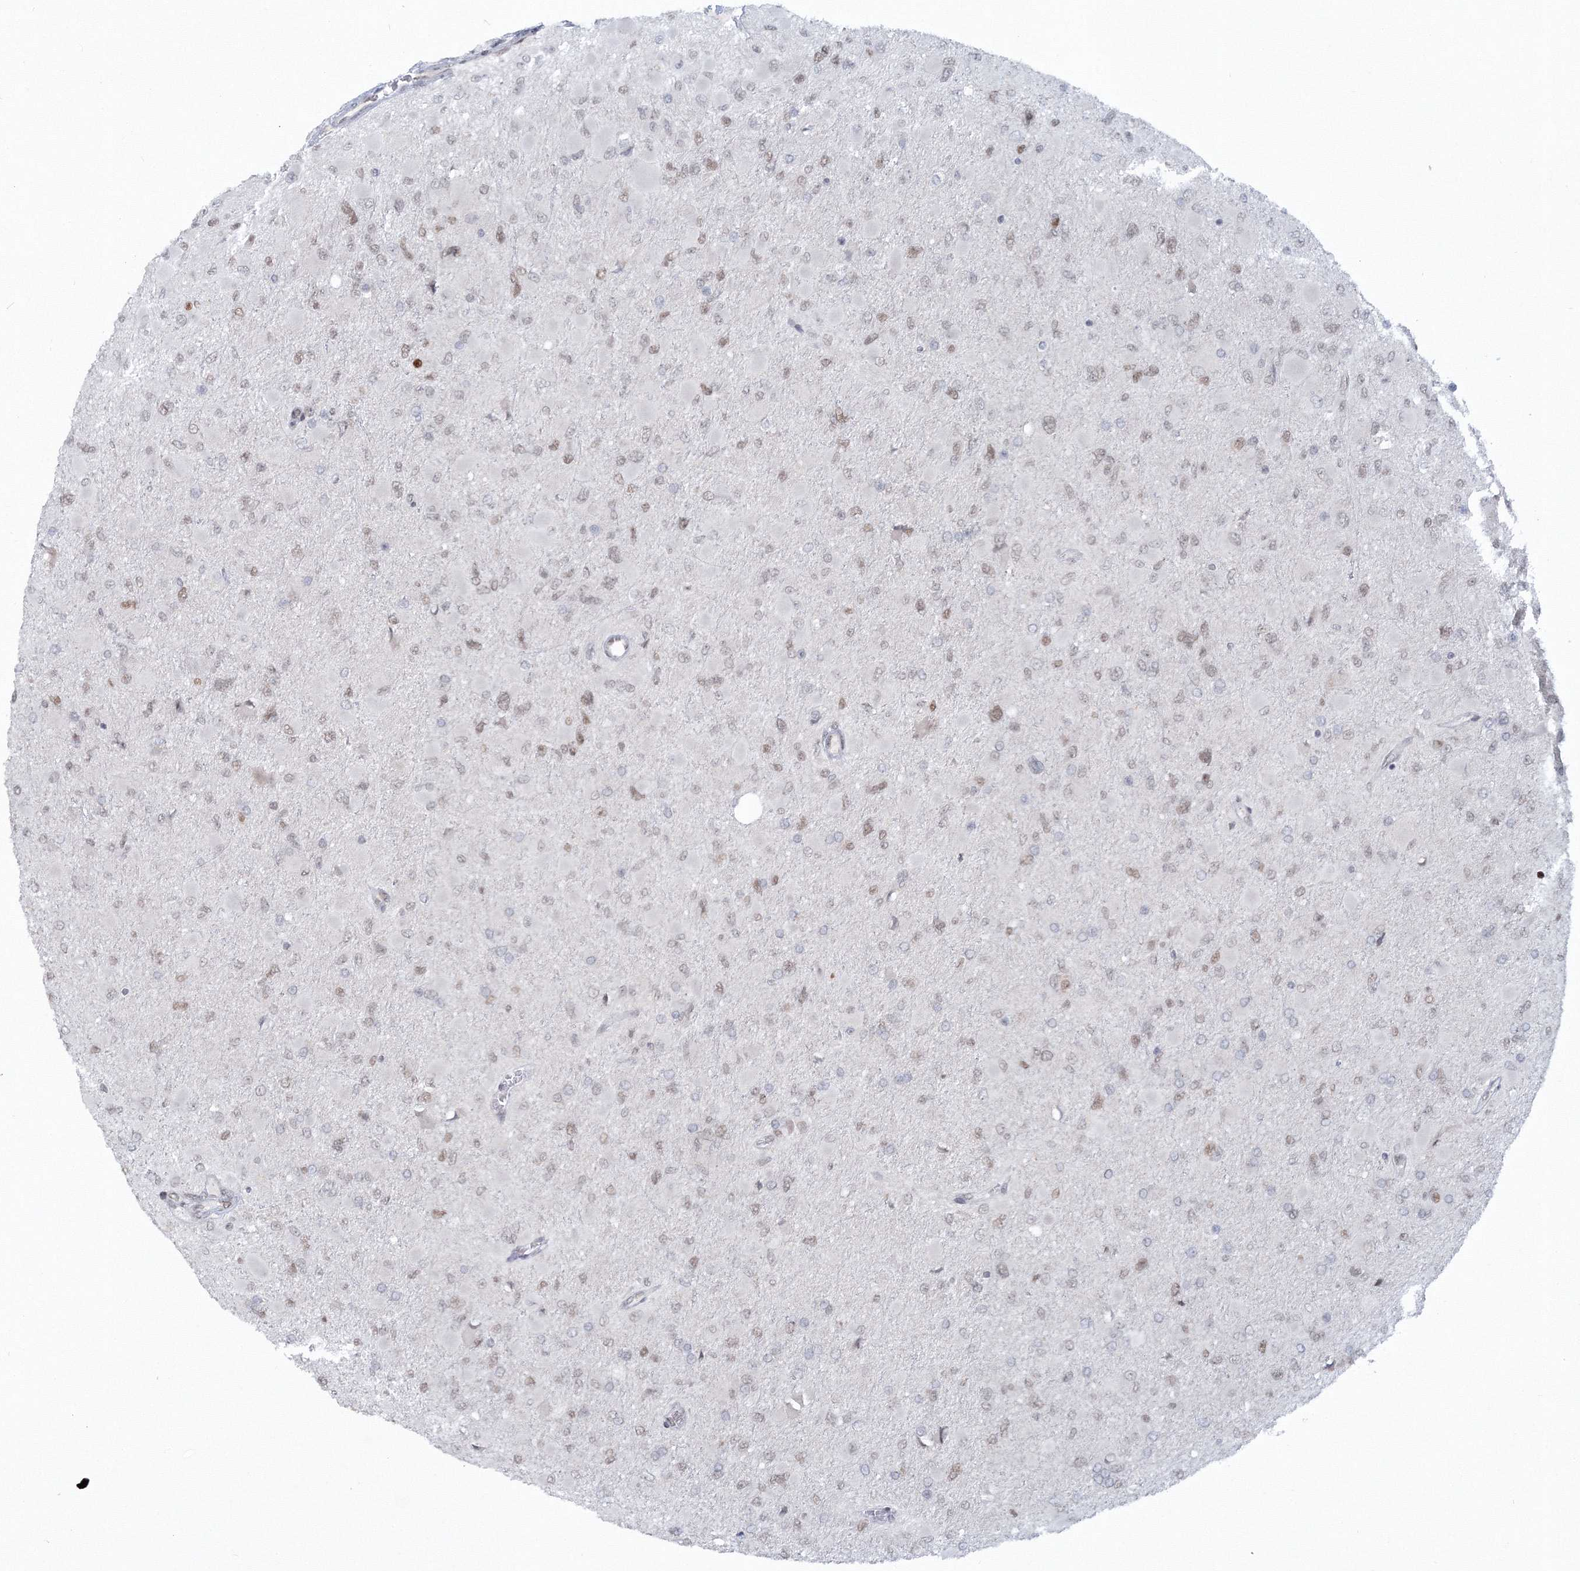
{"staining": {"intensity": "moderate", "quantity": "25%-75%", "location": "nuclear"}, "tissue": "glioma", "cell_type": "Tumor cells", "image_type": "cancer", "snomed": [{"axis": "morphology", "description": "Glioma, malignant, High grade"}, {"axis": "topography", "description": "Cerebral cortex"}], "caption": "Immunohistochemical staining of human glioma displays medium levels of moderate nuclear protein expression in approximately 25%-75% of tumor cells.", "gene": "C3orf33", "patient": {"sex": "female", "age": 36}}